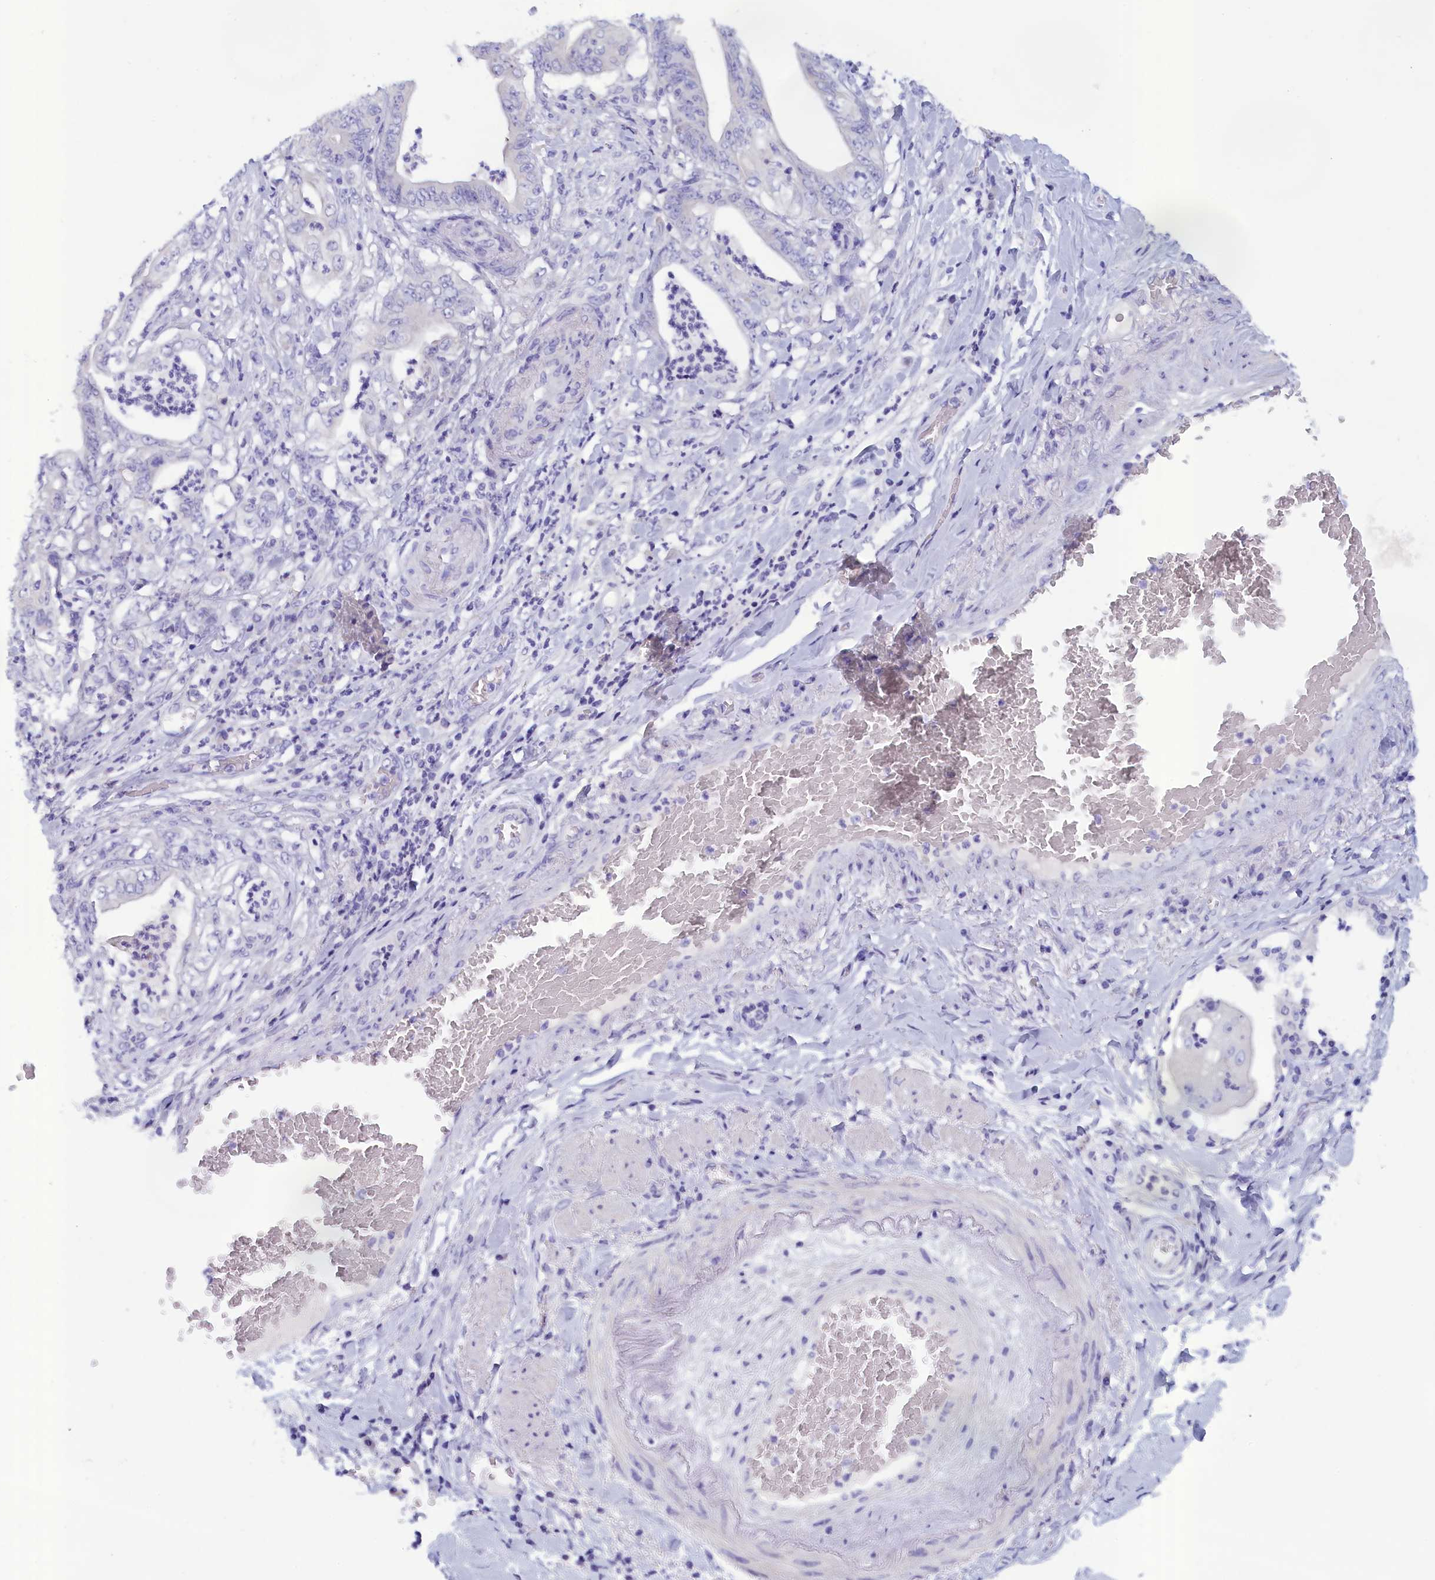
{"staining": {"intensity": "negative", "quantity": "none", "location": "none"}, "tissue": "stomach cancer", "cell_type": "Tumor cells", "image_type": "cancer", "snomed": [{"axis": "morphology", "description": "Adenocarcinoma, NOS"}, {"axis": "topography", "description": "Stomach"}], "caption": "DAB (3,3'-diaminobenzidine) immunohistochemical staining of human adenocarcinoma (stomach) shows no significant staining in tumor cells. (IHC, brightfield microscopy, high magnification).", "gene": "ANKRD2", "patient": {"sex": "female", "age": 73}}